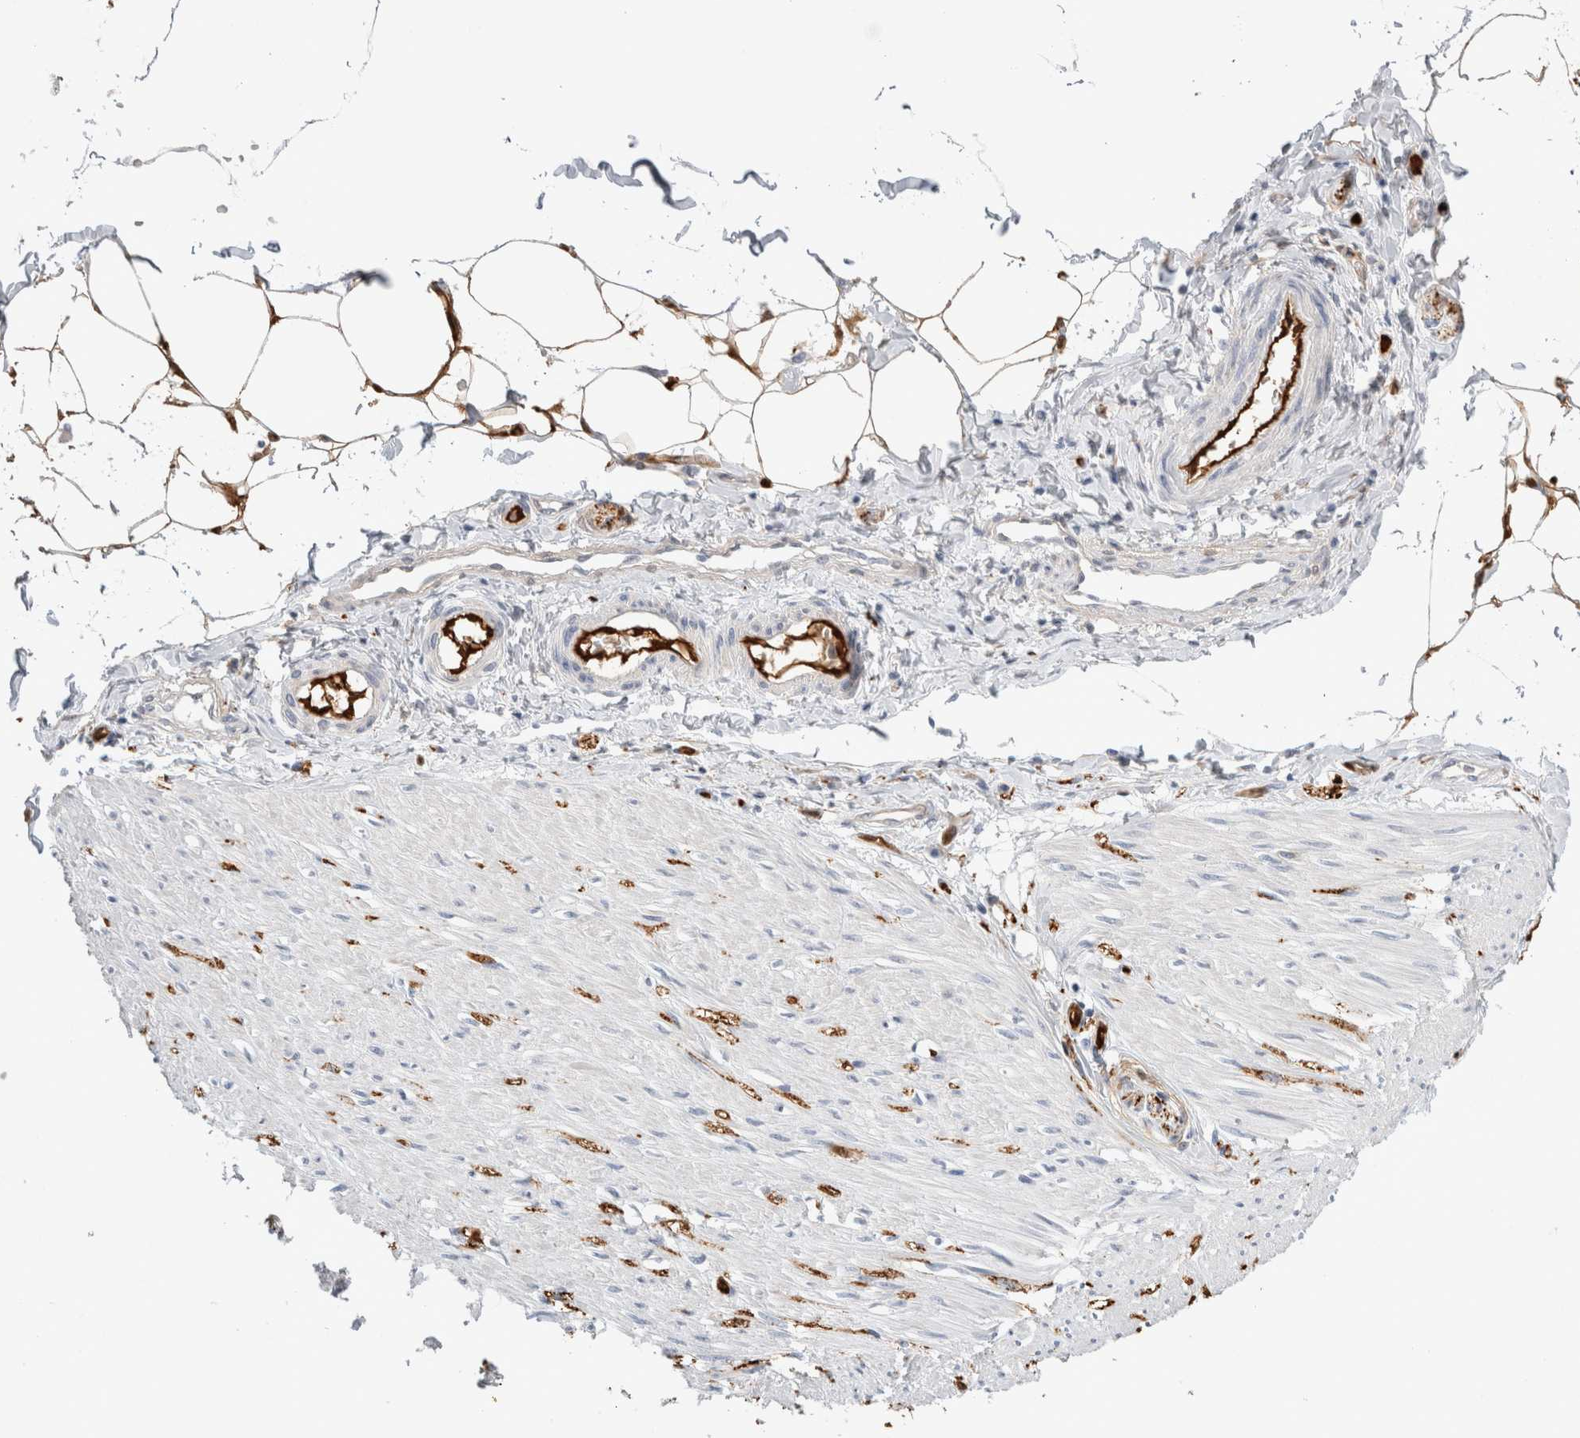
{"staining": {"intensity": "strong", "quantity": "25%-75%", "location": "cytoplasmic/membranous"}, "tissue": "adipose tissue", "cell_type": "Adipocytes", "image_type": "normal", "snomed": [{"axis": "morphology", "description": "Normal tissue, NOS"}, {"axis": "morphology", "description": "Adenocarcinoma, NOS"}, {"axis": "topography", "description": "Colon"}, {"axis": "topography", "description": "Peripheral nerve tissue"}], "caption": "Adipose tissue stained with DAB immunohistochemistry (IHC) shows high levels of strong cytoplasmic/membranous positivity in about 25%-75% of adipocytes. (DAB (3,3'-diaminobenzidine) IHC, brown staining for protein, blue staining for nuclei).", "gene": "NAPEPLD", "patient": {"sex": "male", "age": 14}}